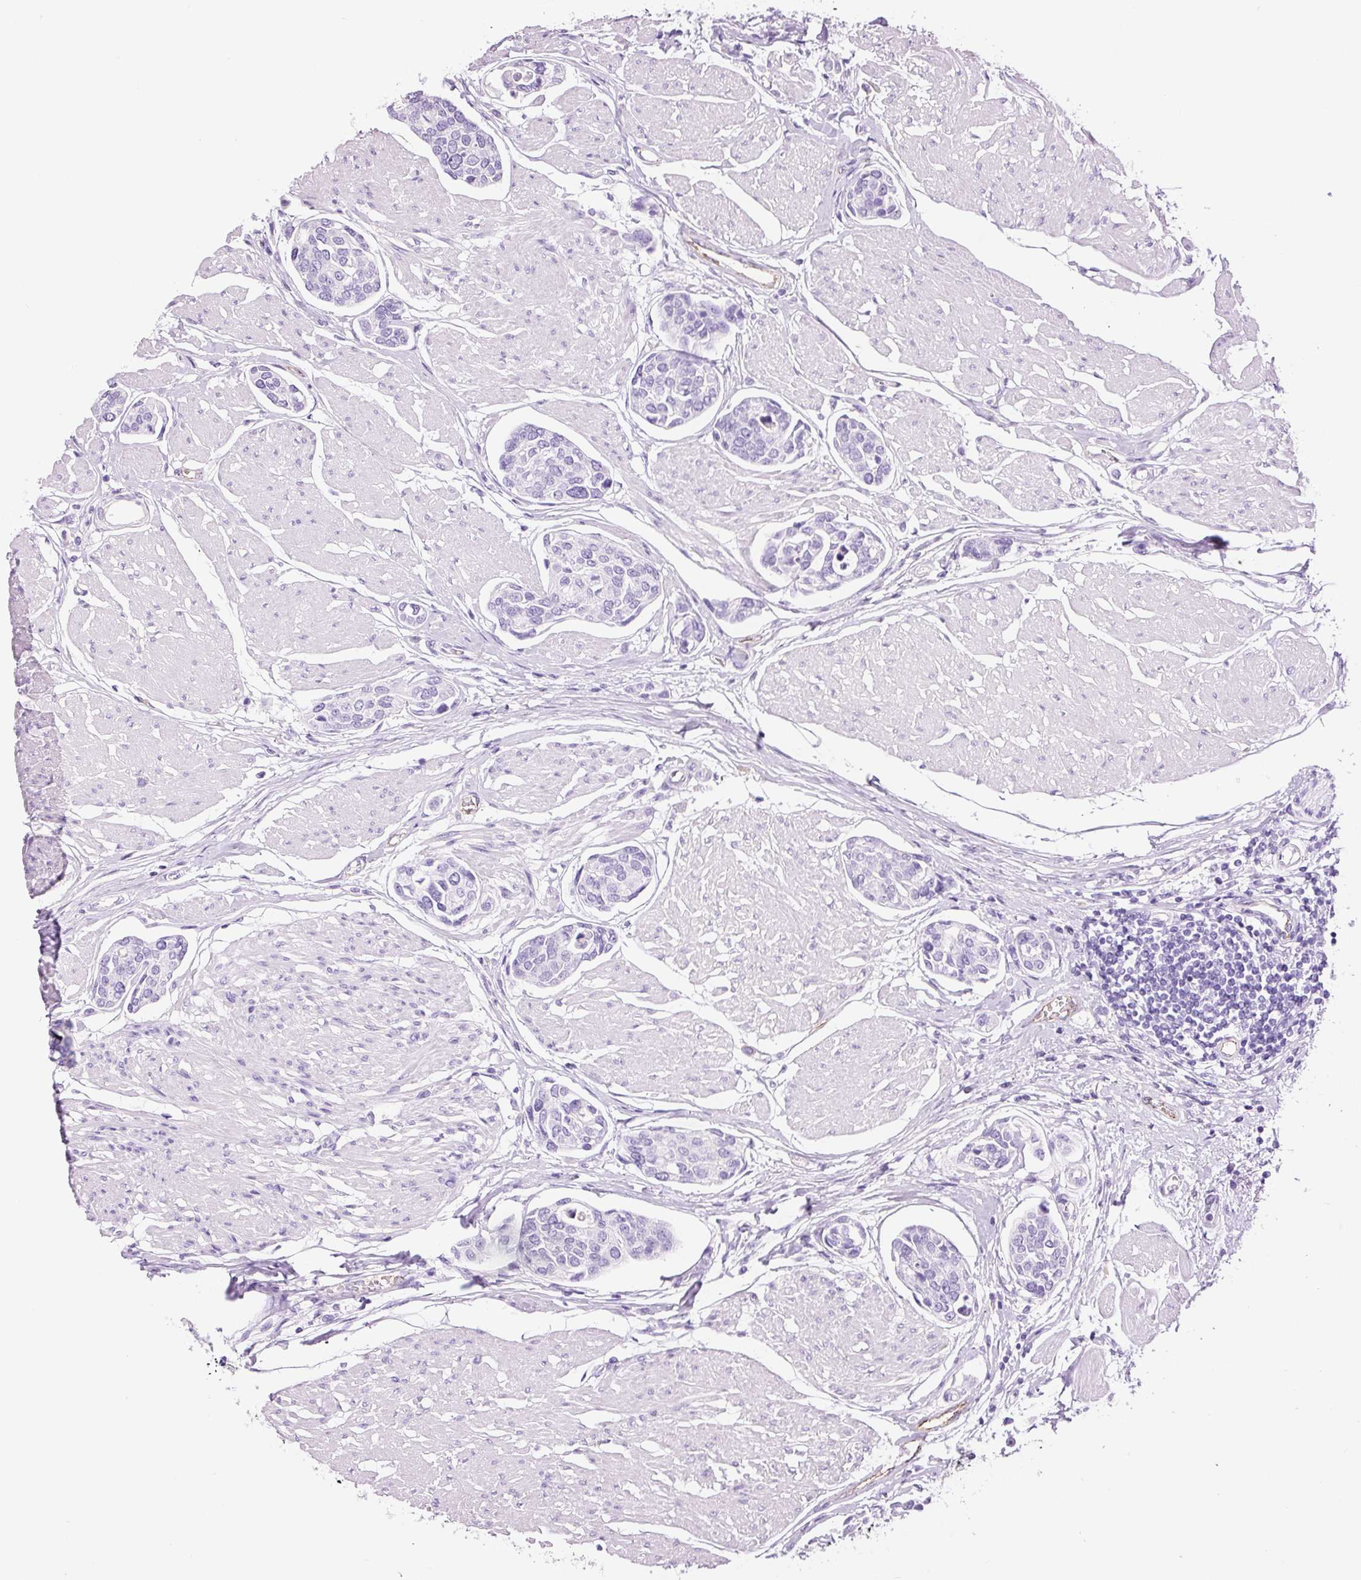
{"staining": {"intensity": "negative", "quantity": "none", "location": "none"}, "tissue": "urothelial cancer", "cell_type": "Tumor cells", "image_type": "cancer", "snomed": [{"axis": "morphology", "description": "Urothelial carcinoma, High grade"}, {"axis": "topography", "description": "Urinary bladder"}], "caption": "Immunohistochemical staining of human urothelial carcinoma (high-grade) reveals no significant expression in tumor cells. Brightfield microscopy of IHC stained with DAB (3,3'-diaminobenzidine) (brown) and hematoxylin (blue), captured at high magnification.", "gene": "ADSS1", "patient": {"sex": "male", "age": 78}}